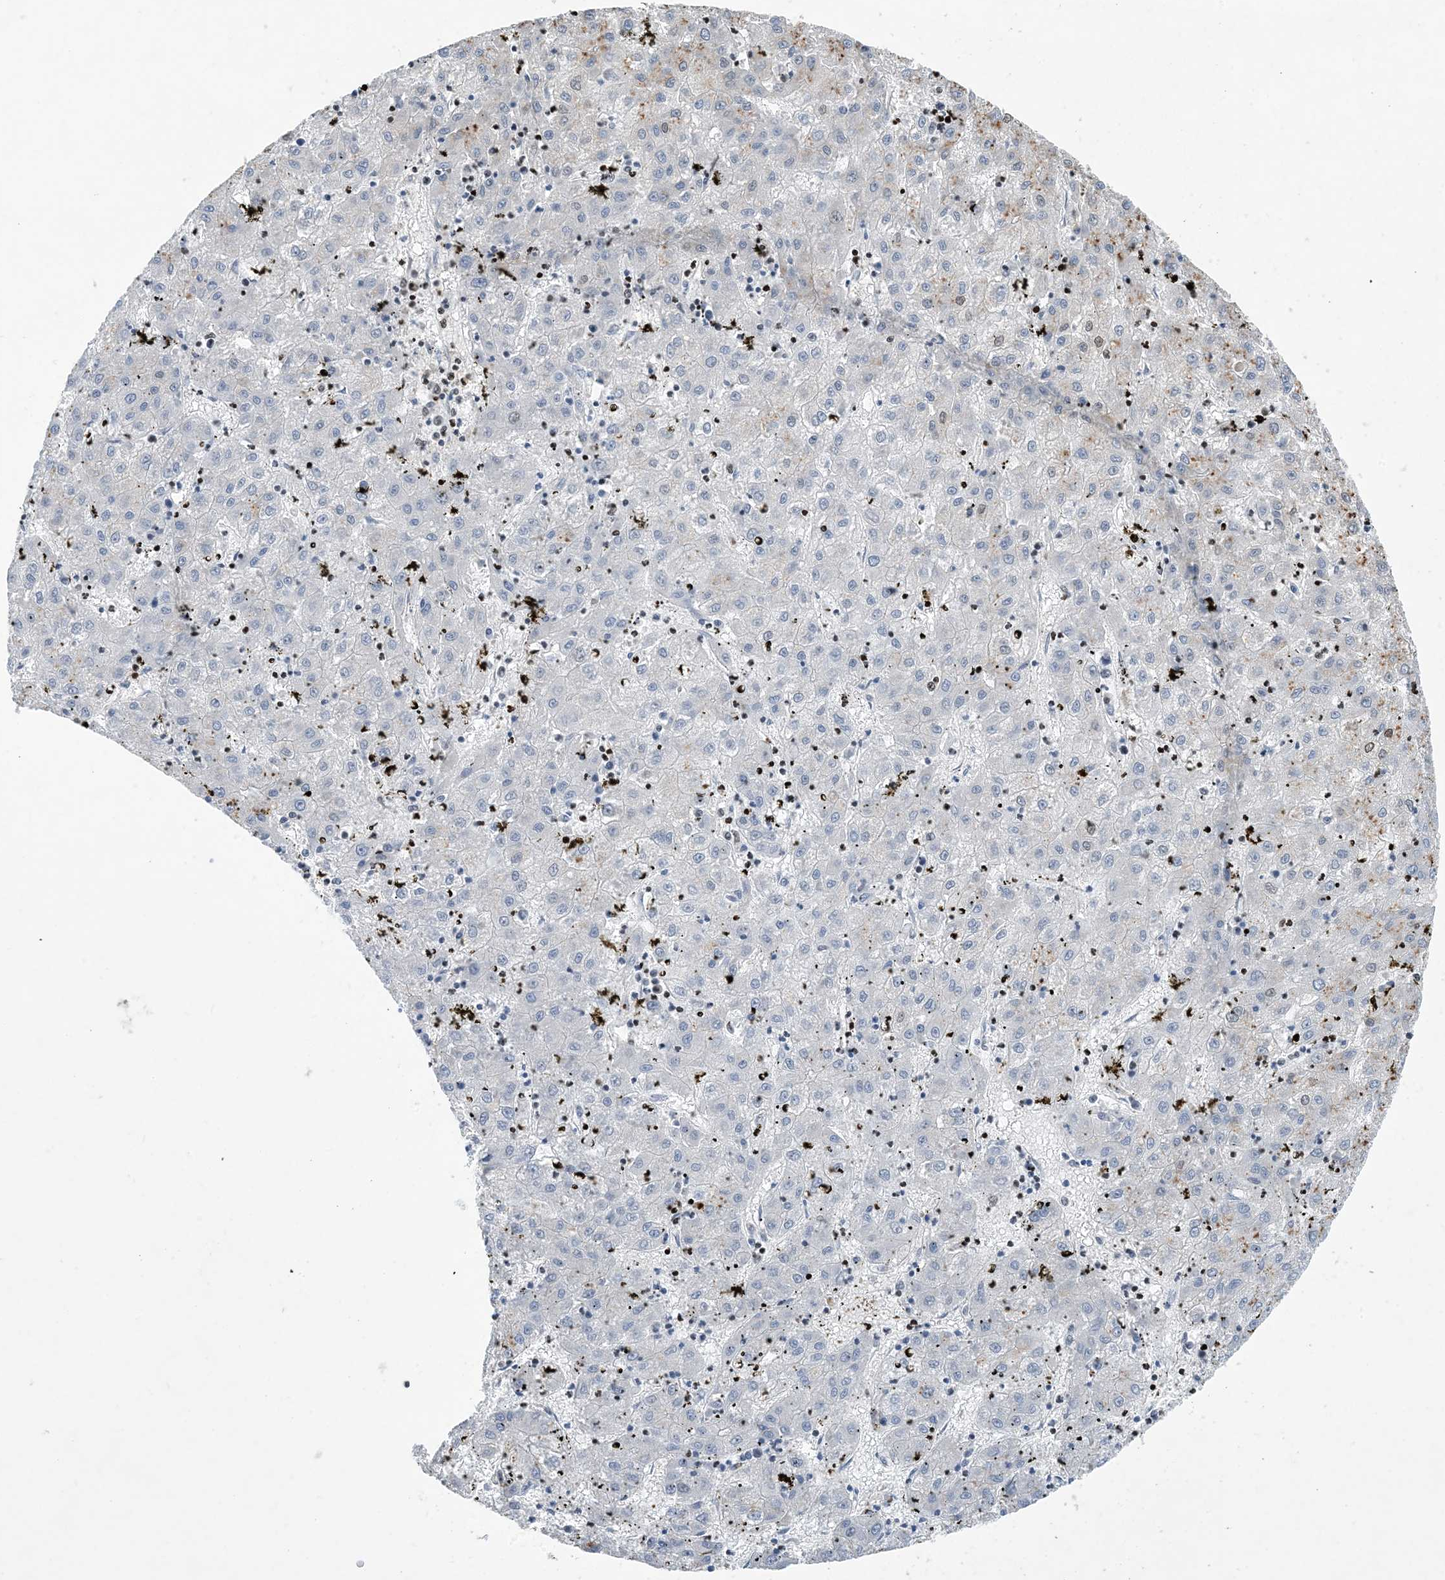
{"staining": {"intensity": "negative", "quantity": "none", "location": "none"}, "tissue": "liver cancer", "cell_type": "Tumor cells", "image_type": "cancer", "snomed": [{"axis": "morphology", "description": "Carcinoma, Hepatocellular, NOS"}, {"axis": "topography", "description": "Liver"}], "caption": "IHC of liver hepatocellular carcinoma demonstrates no expression in tumor cells.", "gene": "SLC25A53", "patient": {"sex": "male", "age": 72}}